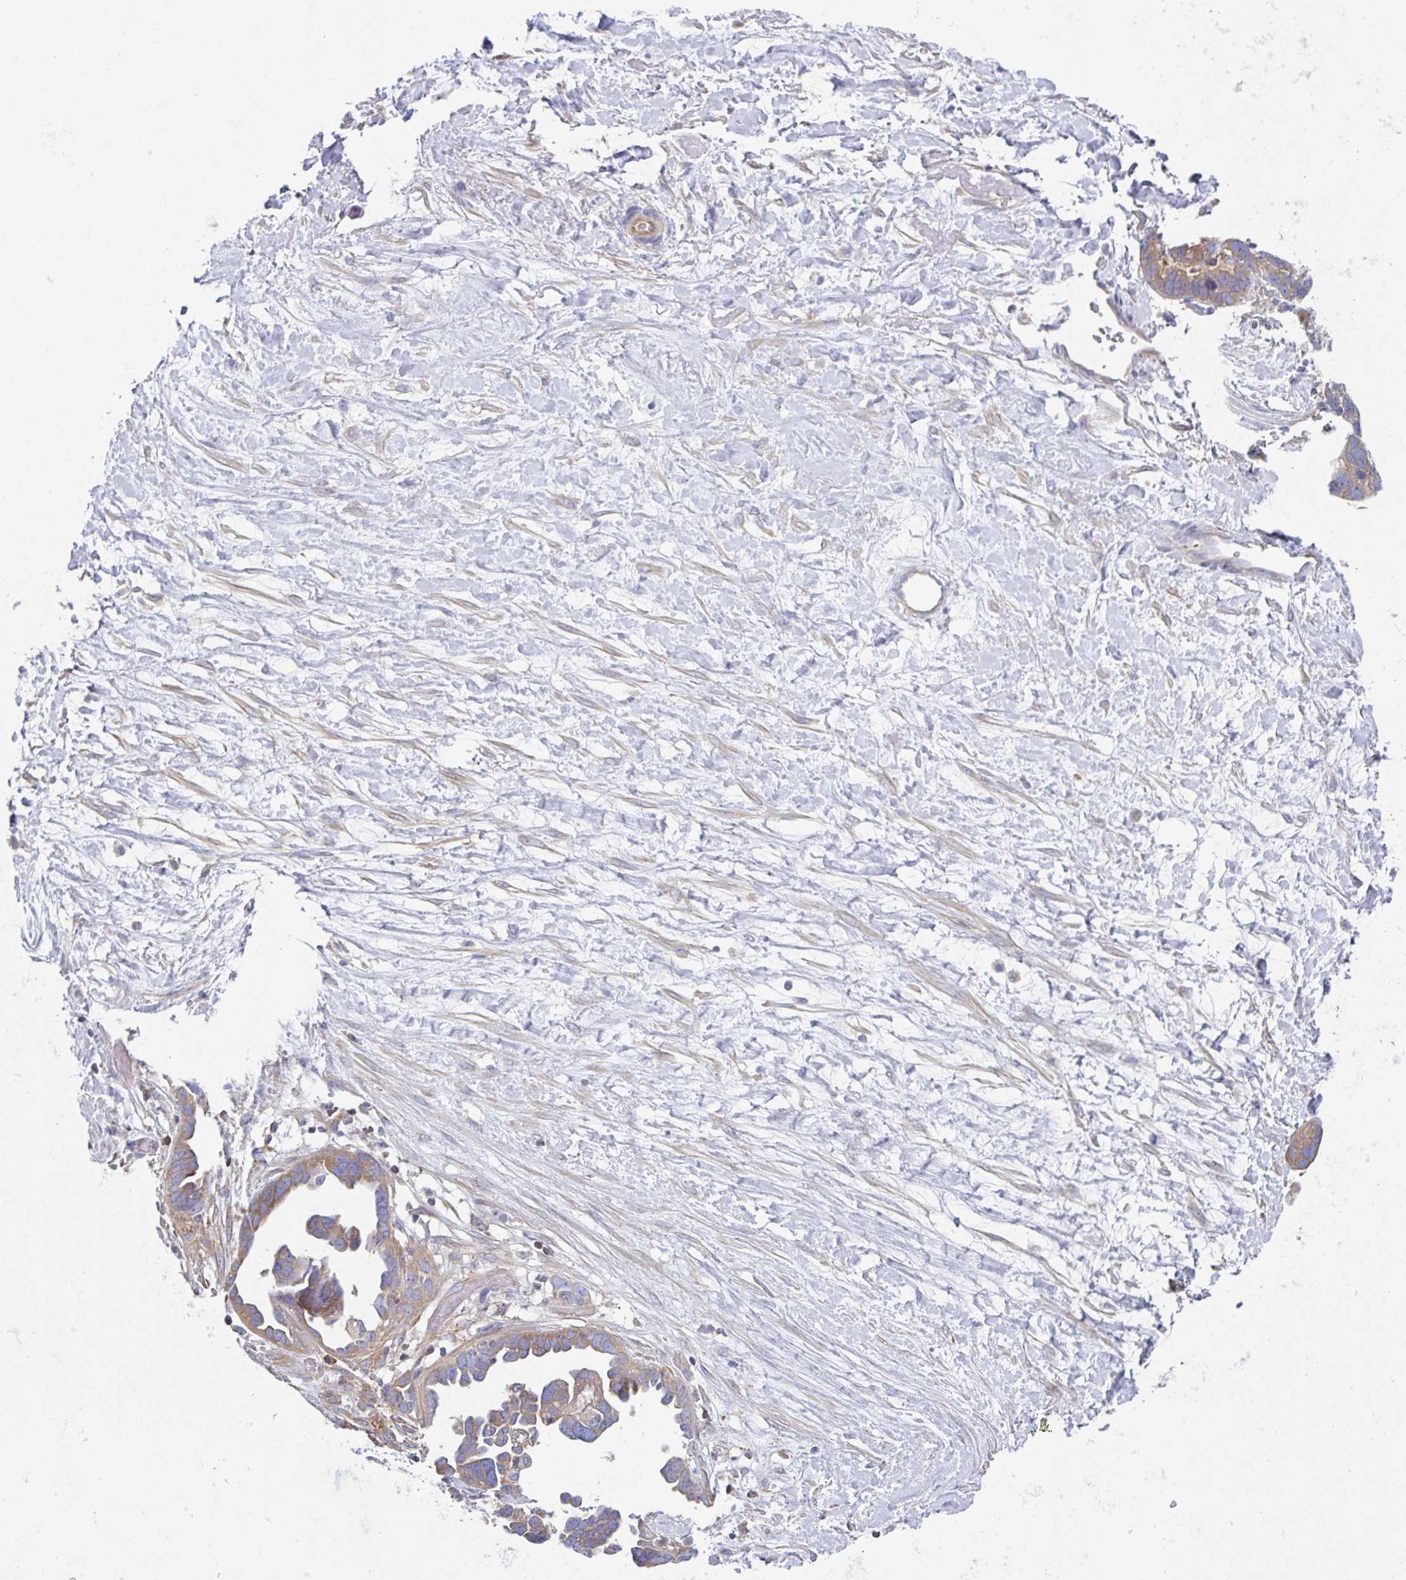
{"staining": {"intensity": "moderate", "quantity": ">75%", "location": "cytoplasmic/membranous"}, "tissue": "ovarian cancer", "cell_type": "Tumor cells", "image_type": "cancer", "snomed": [{"axis": "morphology", "description": "Cystadenocarcinoma, serous, NOS"}, {"axis": "topography", "description": "Ovary"}], "caption": "This histopathology image shows immunohistochemistry (IHC) staining of human ovarian cancer (serous cystadenocarcinoma), with medium moderate cytoplasmic/membranous expression in about >75% of tumor cells.", "gene": "AMPD2", "patient": {"sex": "female", "age": 54}}